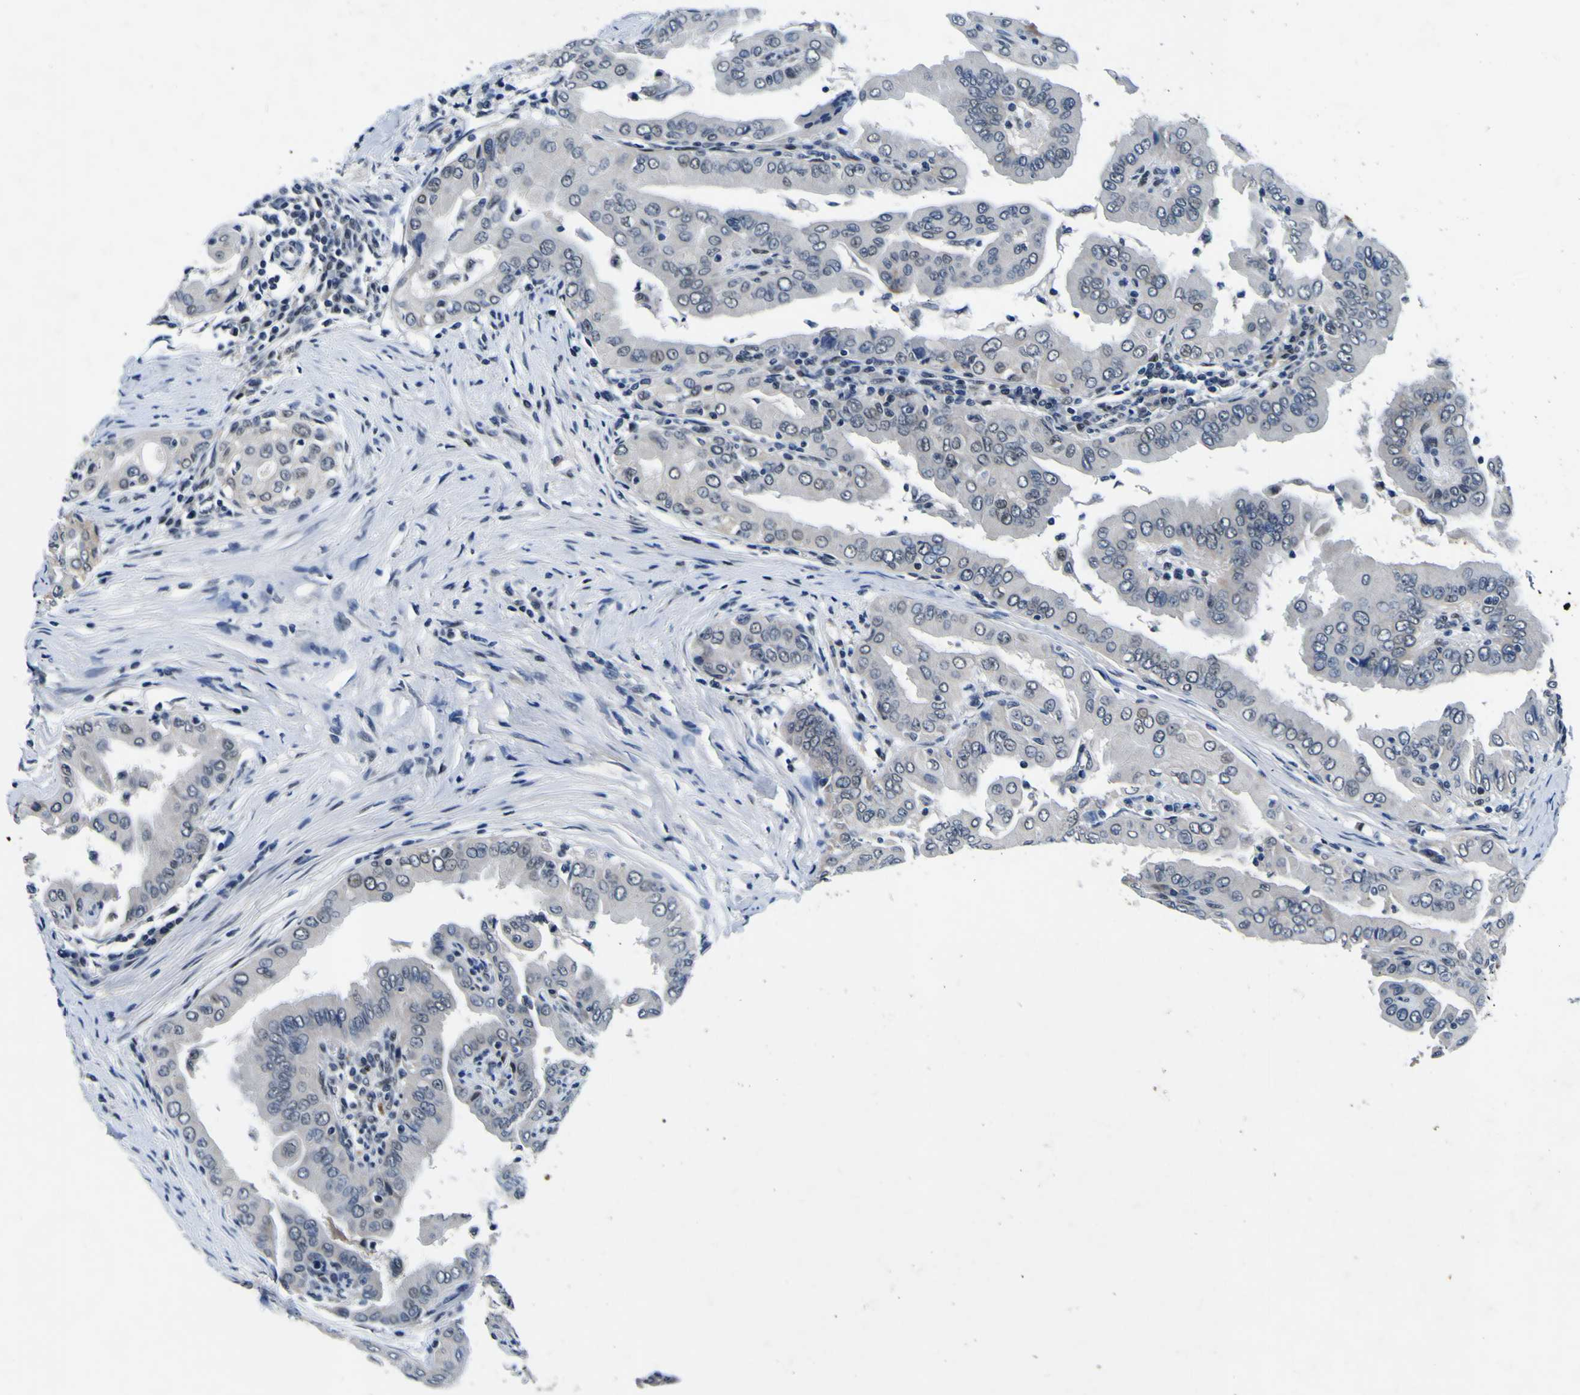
{"staining": {"intensity": "negative", "quantity": "none", "location": "none"}, "tissue": "thyroid cancer", "cell_type": "Tumor cells", "image_type": "cancer", "snomed": [{"axis": "morphology", "description": "Papillary adenocarcinoma, NOS"}, {"axis": "topography", "description": "Thyroid gland"}], "caption": "There is no significant staining in tumor cells of papillary adenocarcinoma (thyroid). (DAB immunohistochemistry with hematoxylin counter stain).", "gene": "CUL4B", "patient": {"sex": "male", "age": 33}}